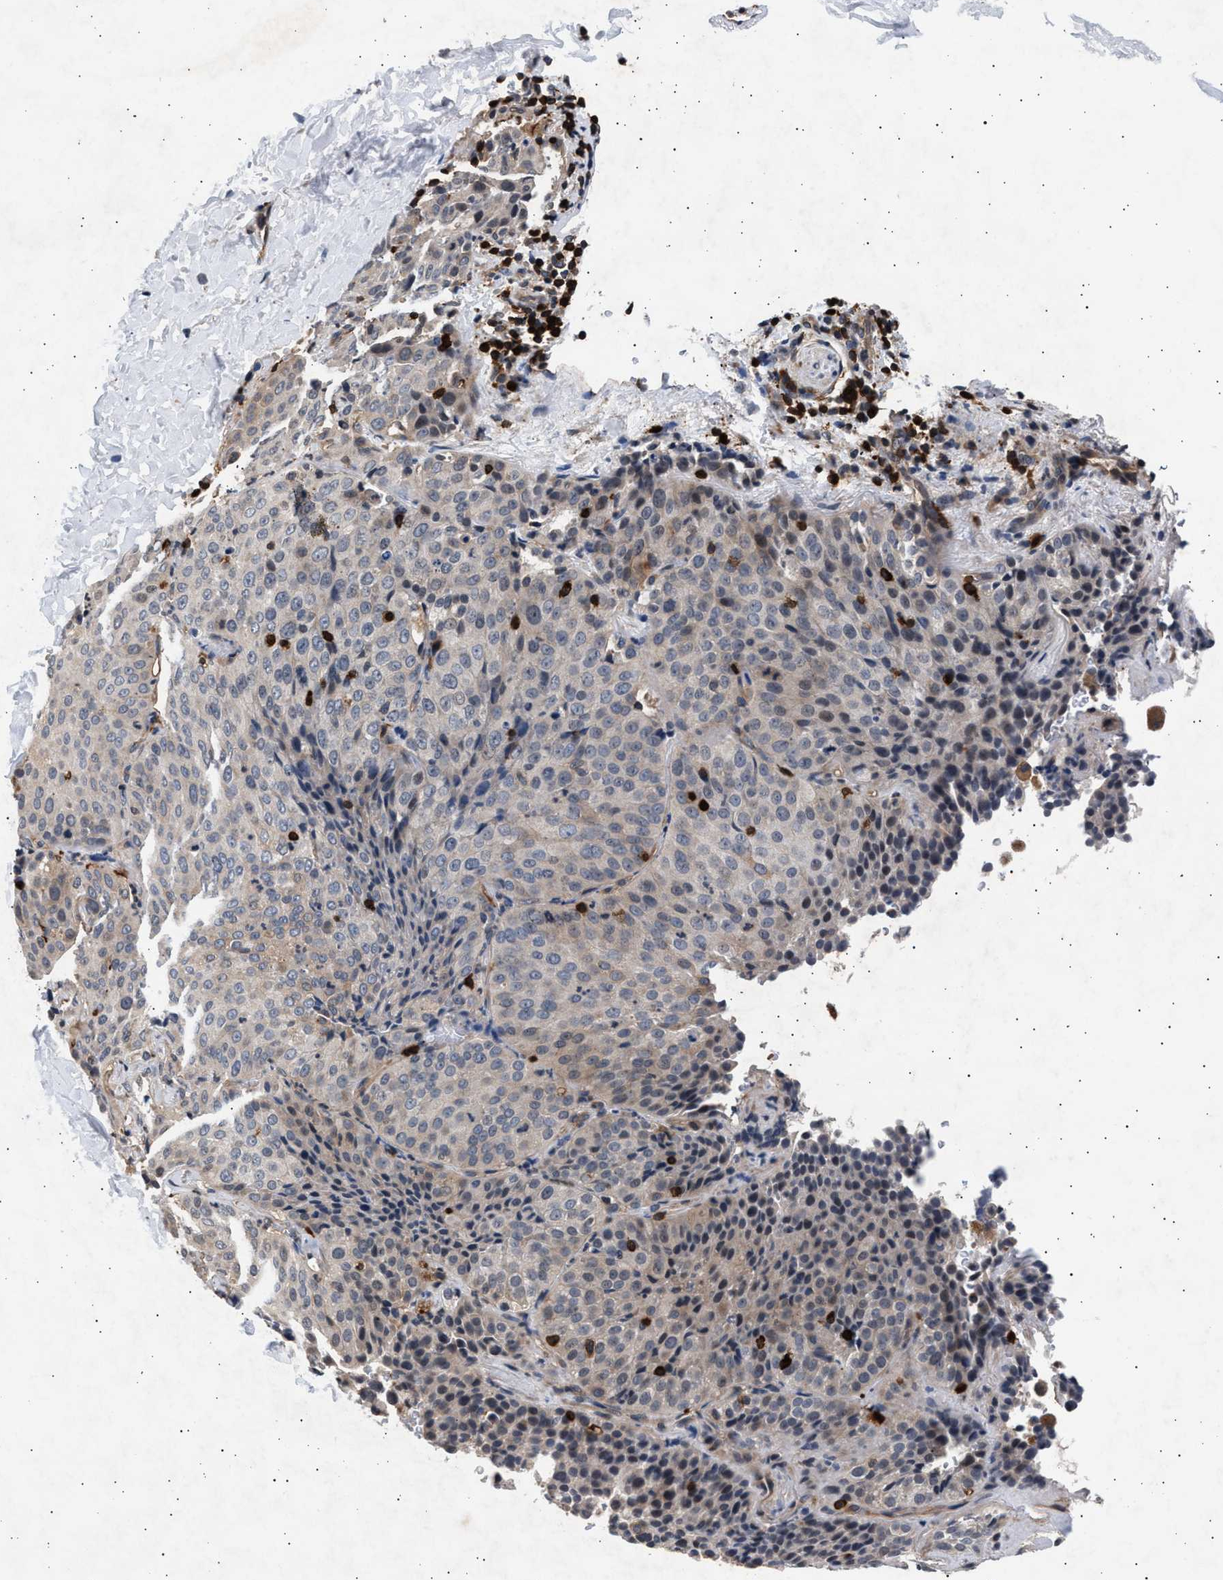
{"staining": {"intensity": "negative", "quantity": "none", "location": "none"}, "tissue": "lung cancer", "cell_type": "Tumor cells", "image_type": "cancer", "snomed": [{"axis": "morphology", "description": "Squamous cell carcinoma, NOS"}, {"axis": "topography", "description": "Lung"}], "caption": "Immunohistochemical staining of human lung cancer reveals no significant staining in tumor cells. Brightfield microscopy of immunohistochemistry stained with DAB (3,3'-diaminobenzidine) (brown) and hematoxylin (blue), captured at high magnification.", "gene": "GRAP2", "patient": {"sex": "male", "age": 54}}